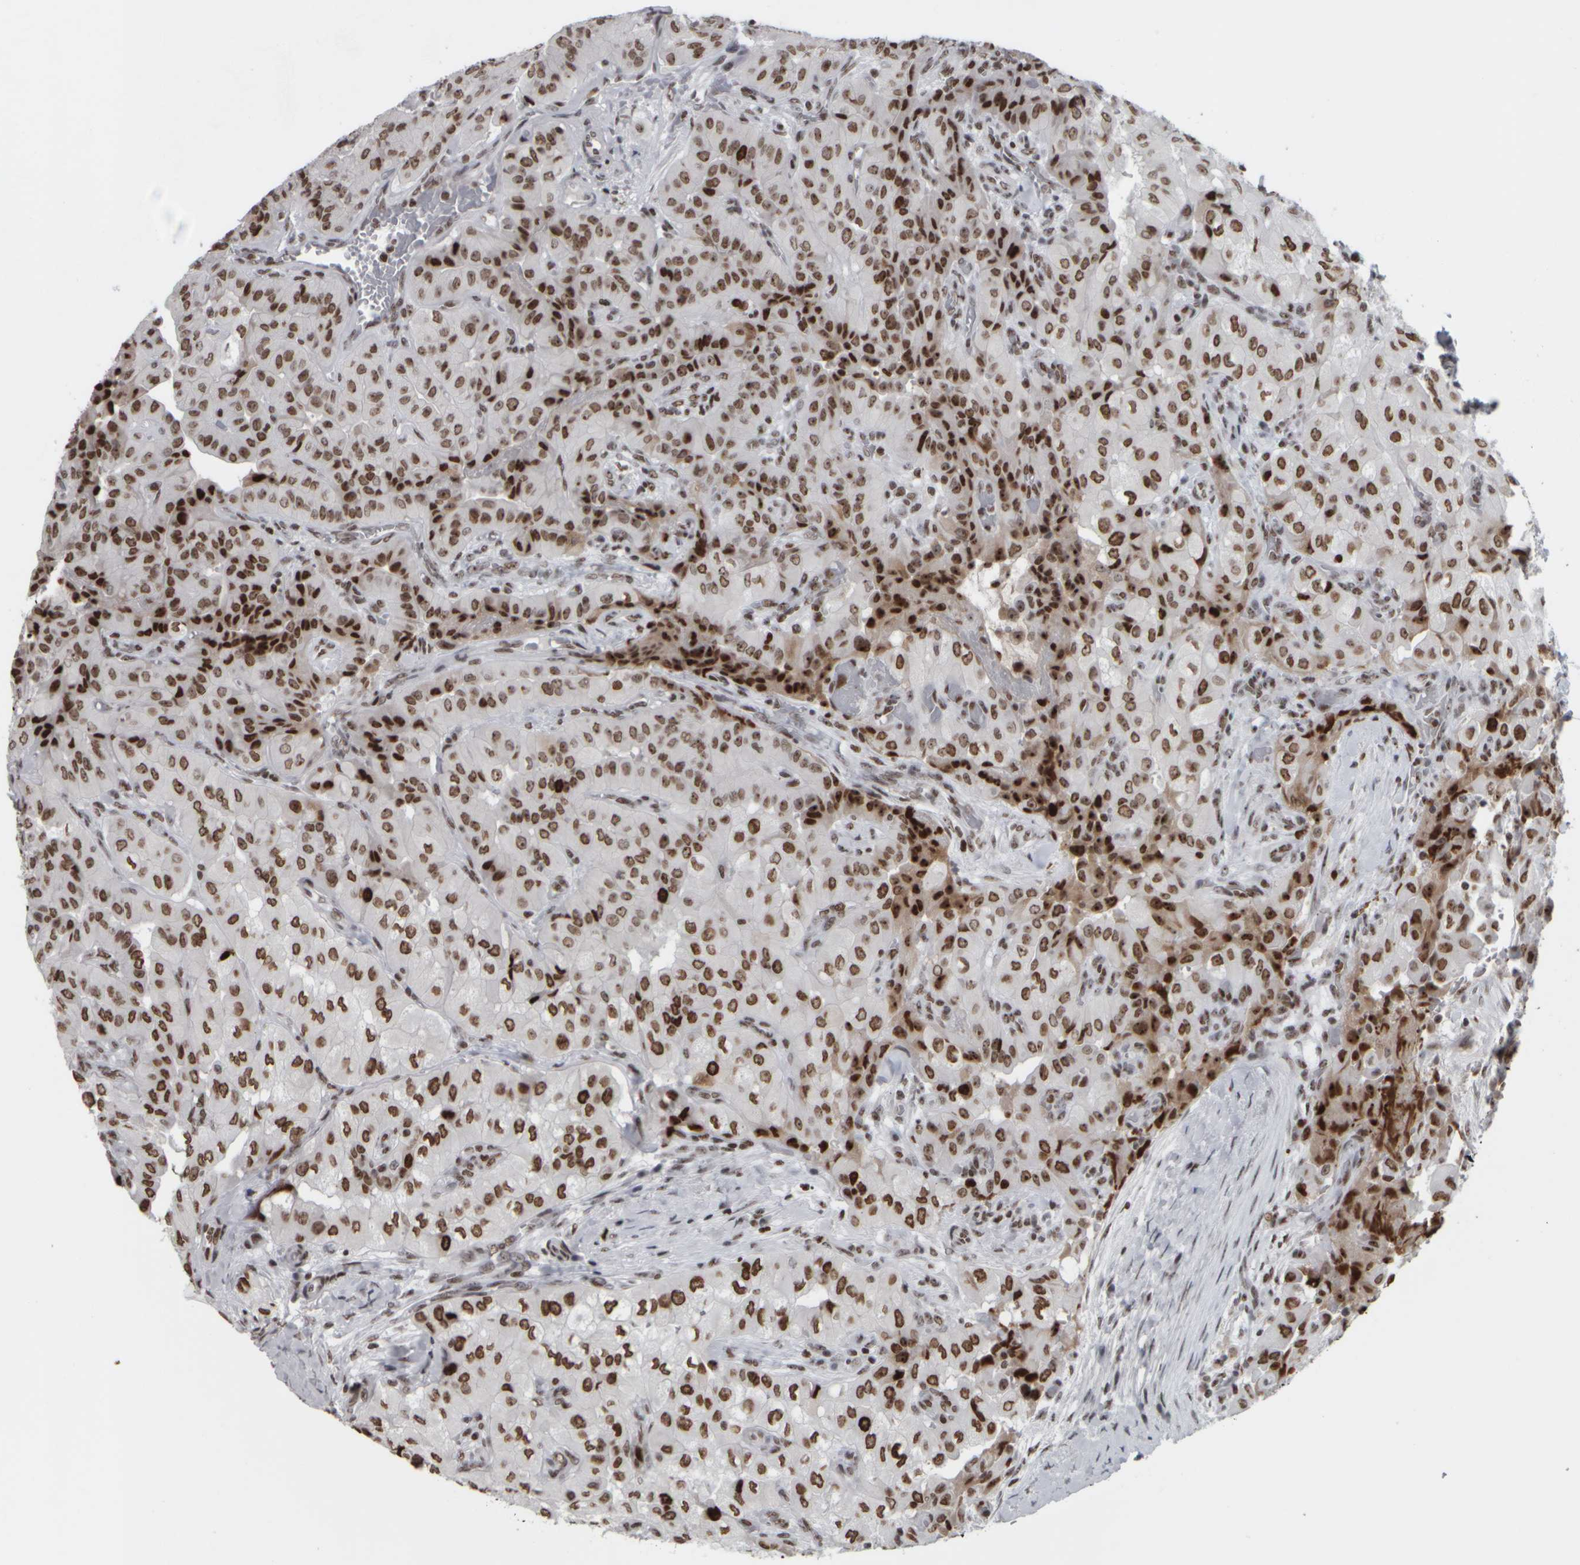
{"staining": {"intensity": "strong", "quantity": ">75%", "location": "nuclear"}, "tissue": "thyroid cancer", "cell_type": "Tumor cells", "image_type": "cancer", "snomed": [{"axis": "morphology", "description": "Papillary adenocarcinoma, NOS"}, {"axis": "topography", "description": "Thyroid gland"}], "caption": "Brown immunohistochemical staining in human thyroid cancer displays strong nuclear staining in approximately >75% of tumor cells. Ihc stains the protein in brown and the nuclei are stained blue.", "gene": "TOP2B", "patient": {"sex": "female", "age": 59}}